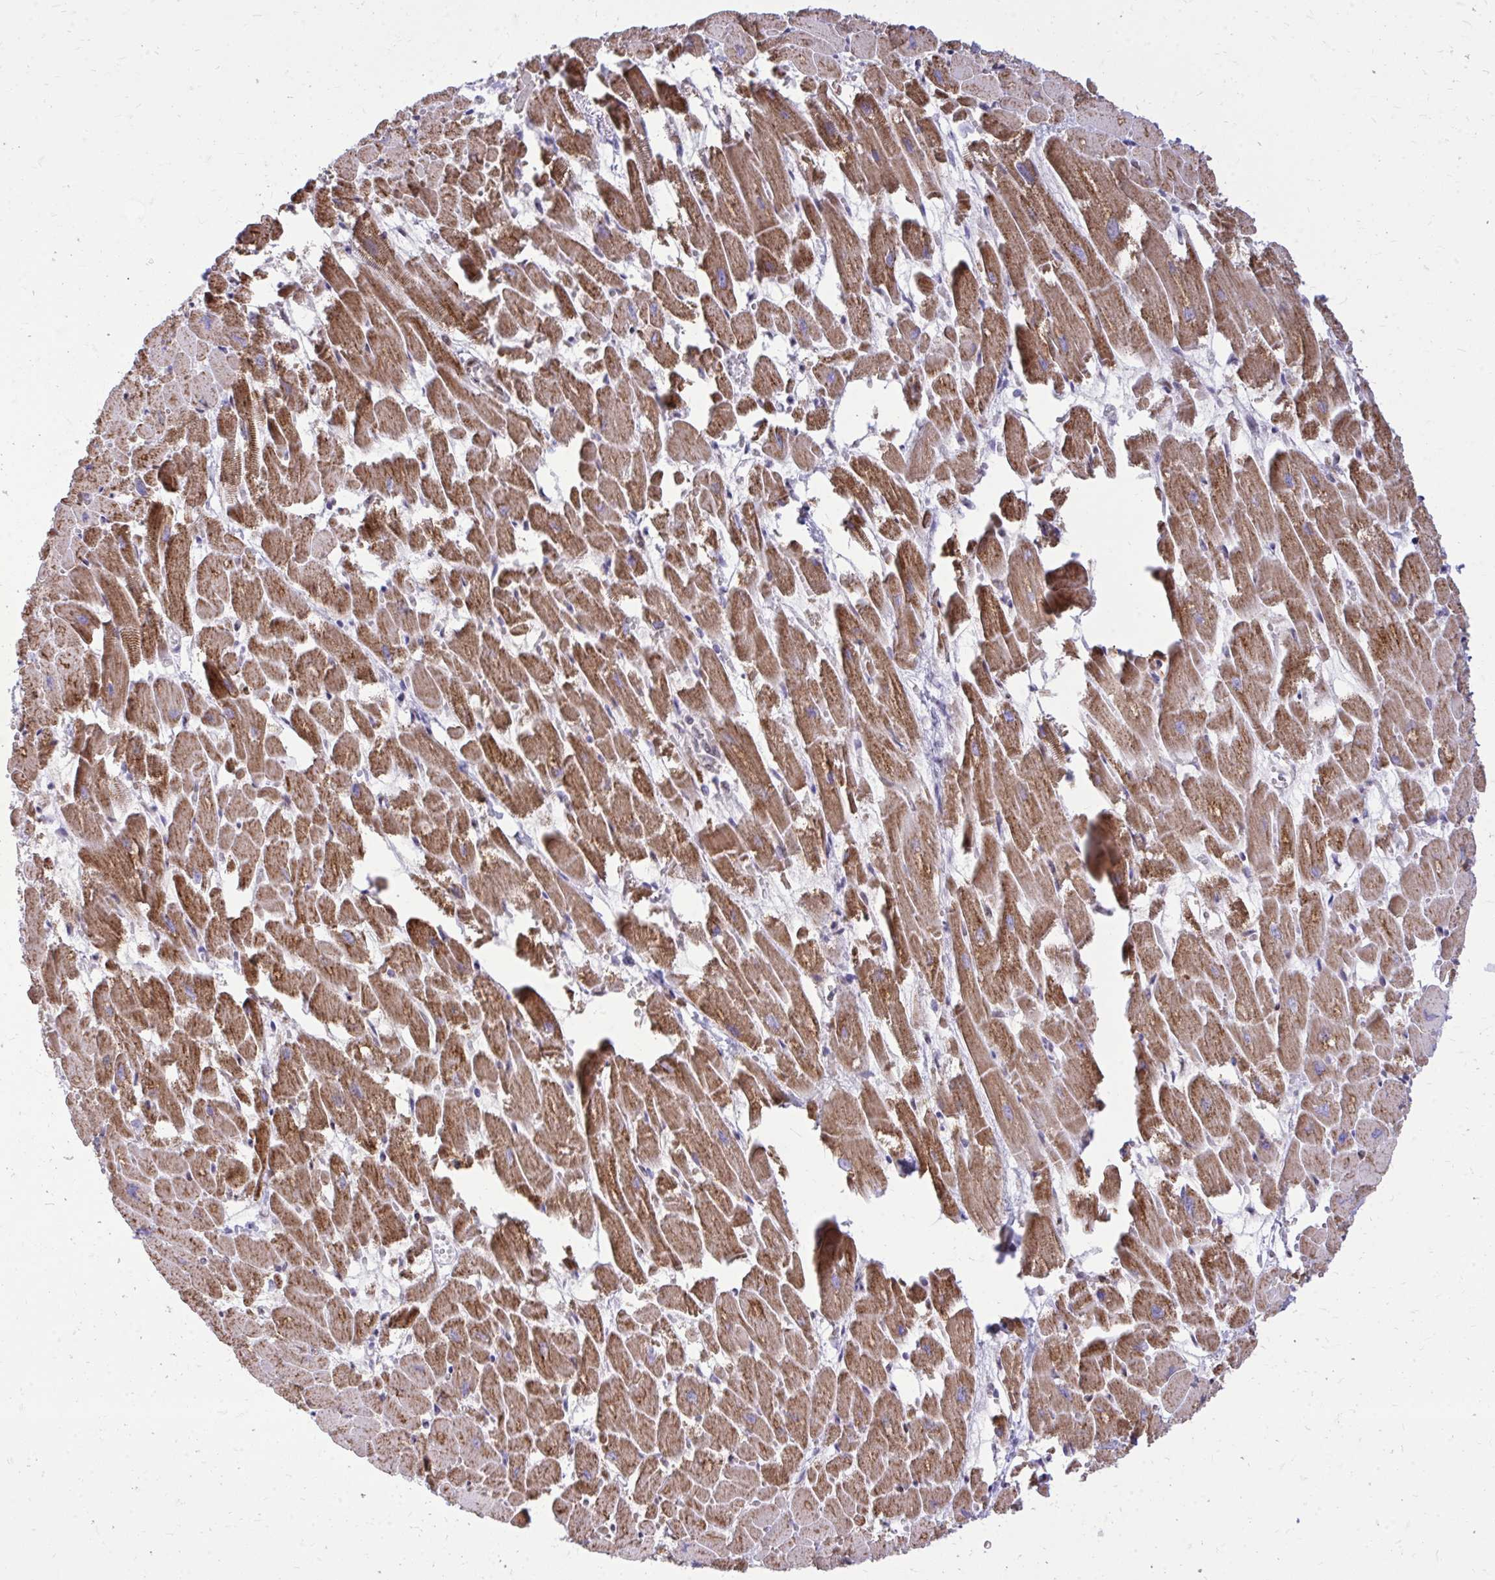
{"staining": {"intensity": "moderate", "quantity": ">75%", "location": "cytoplasmic/membranous"}, "tissue": "heart muscle", "cell_type": "Cardiomyocytes", "image_type": "normal", "snomed": [{"axis": "morphology", "description": "Normal tissue, NOS"}, {"axis": "topography", "description": "Heart"}], "caption": "Moderate cytoplasmic/membranous protein staining is present in about >75% of cardiomyocytes in heart muscle.", "gene": "RPS6KA2", "patient": {"sex": "female", "age": 52}}